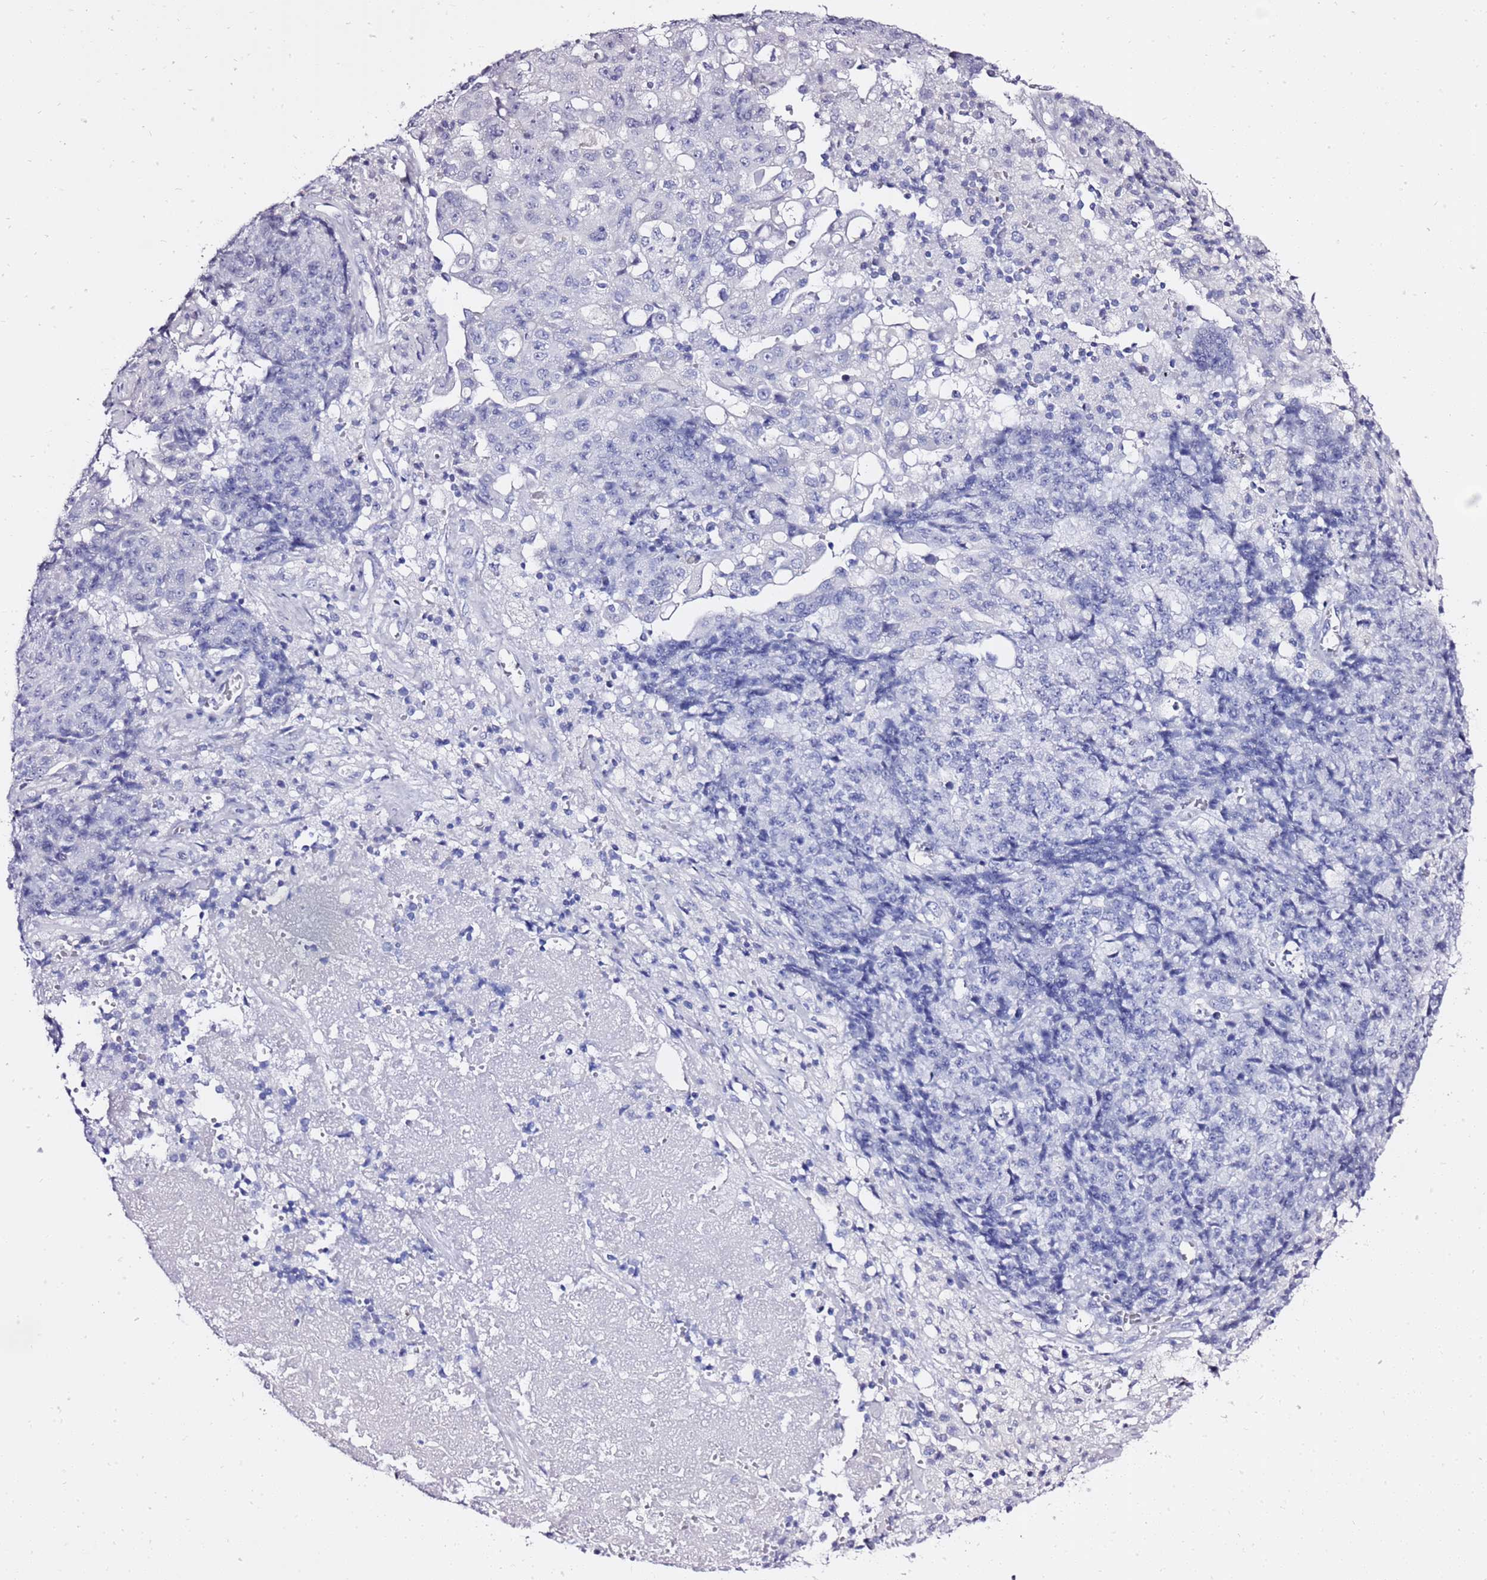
{"staining": {"intensity": "negative", "quantity": "none", "location": "none"}, "tissue": "ovarian cancer", "cell_type": "Tumor cells", "image_type": "cancer", "snomed": [{"axis": "morphology", "description": "Carcinoma, endometroid"}, {"axis": "topography", "description": "Ovary"}], "caption": "Ovarian cancer was stained to show a protein in brown. There is no significant positivity in tumor cells.", "gene": "LIPF", "patient": {"sex": "female", "age": 42}}